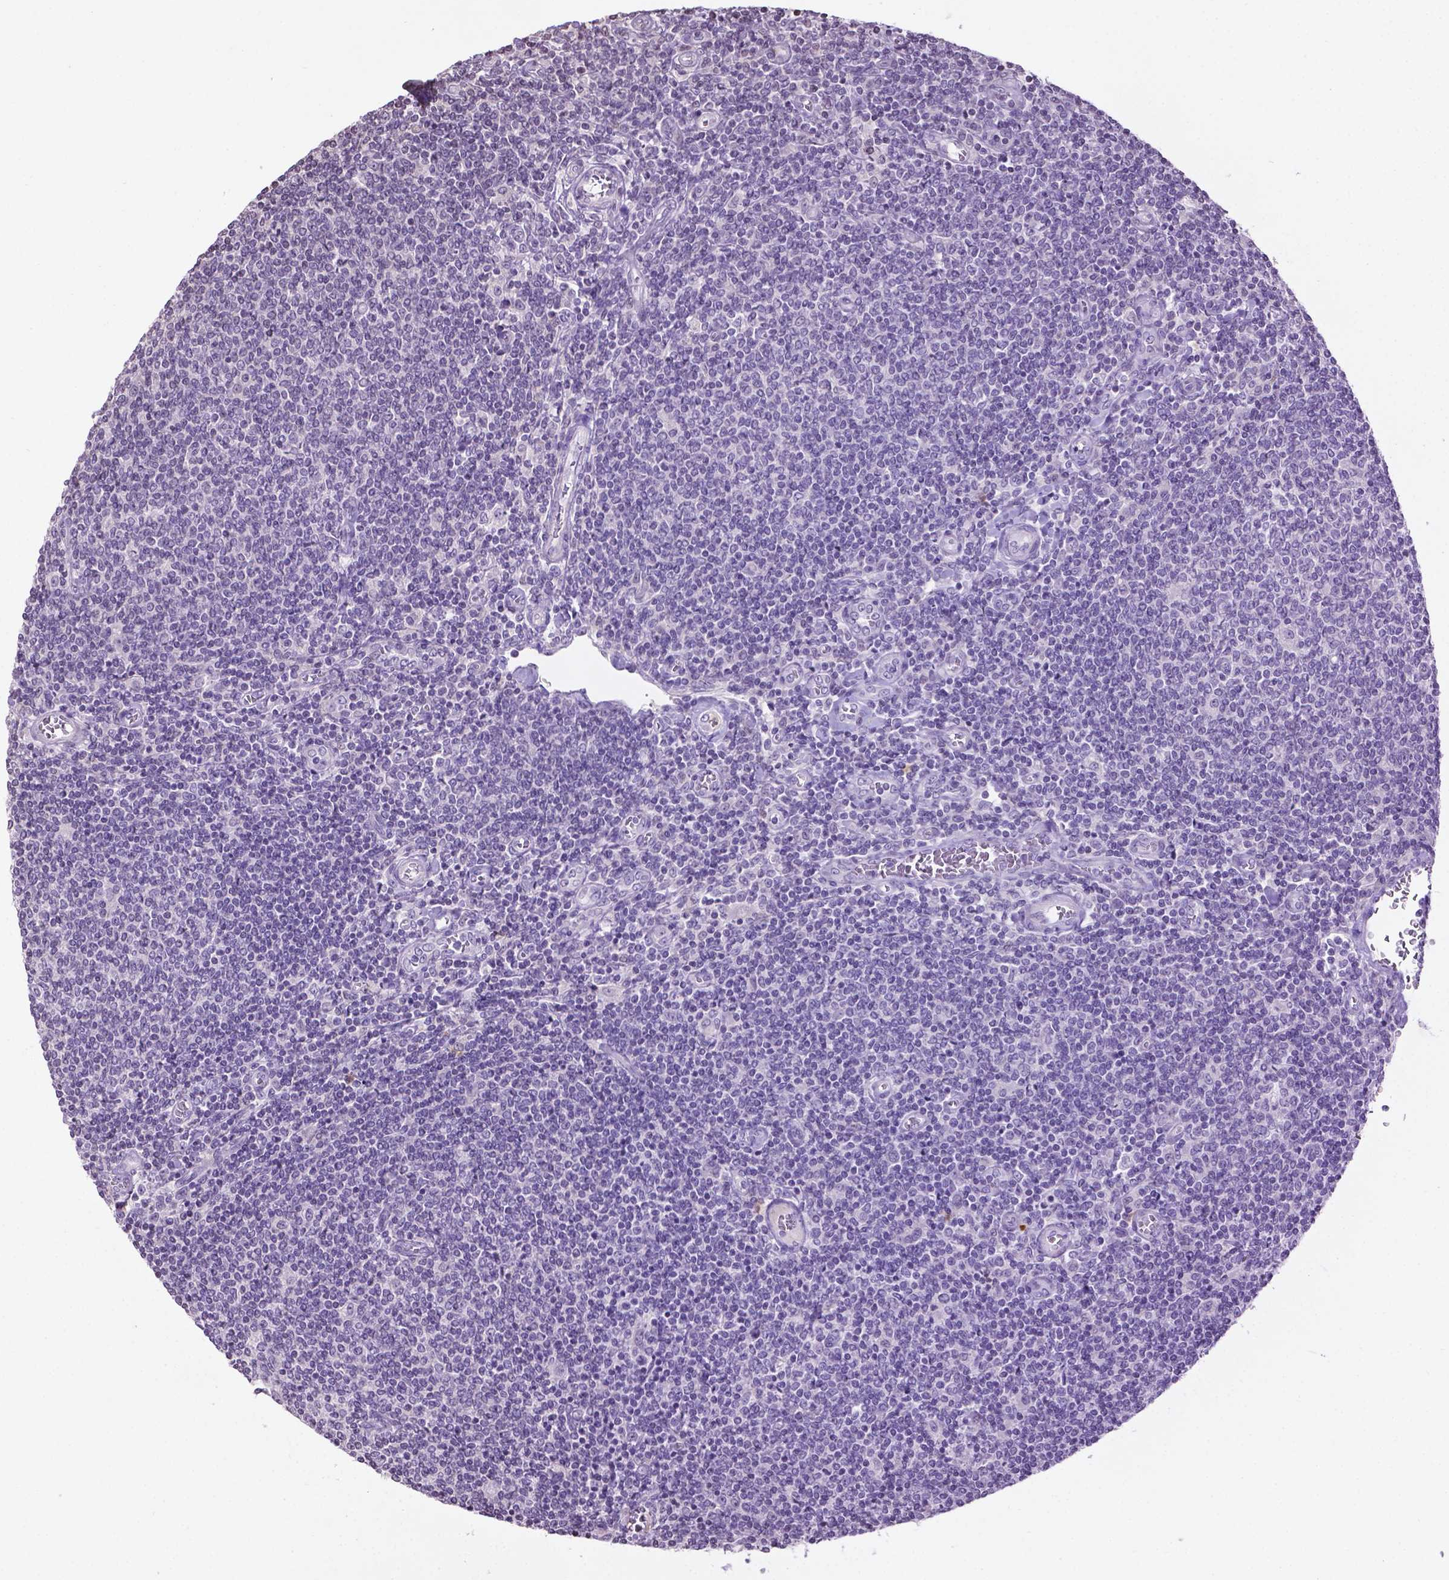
{"staining": {"intensity": "negative", "quantity": "none", "location": "none"}, "tissue": "lymphoma", "cell_type": "Tumor cells", "image_type": "cancer", "snomed": [{"axis": "morphology", "description": "Malignant lymphoma, non-Hodgkin's type, Low grade"}, {"axis": "topography", "description": "Lymph node"}], "caption": "Lymphoma was stained to show a protein in brown. There is no significant positivity in tumor cells. (DAB immunohistochemistry, high magnification).", "gene": "NTNG2", "patient": {"sex": "male", "age": 52}}